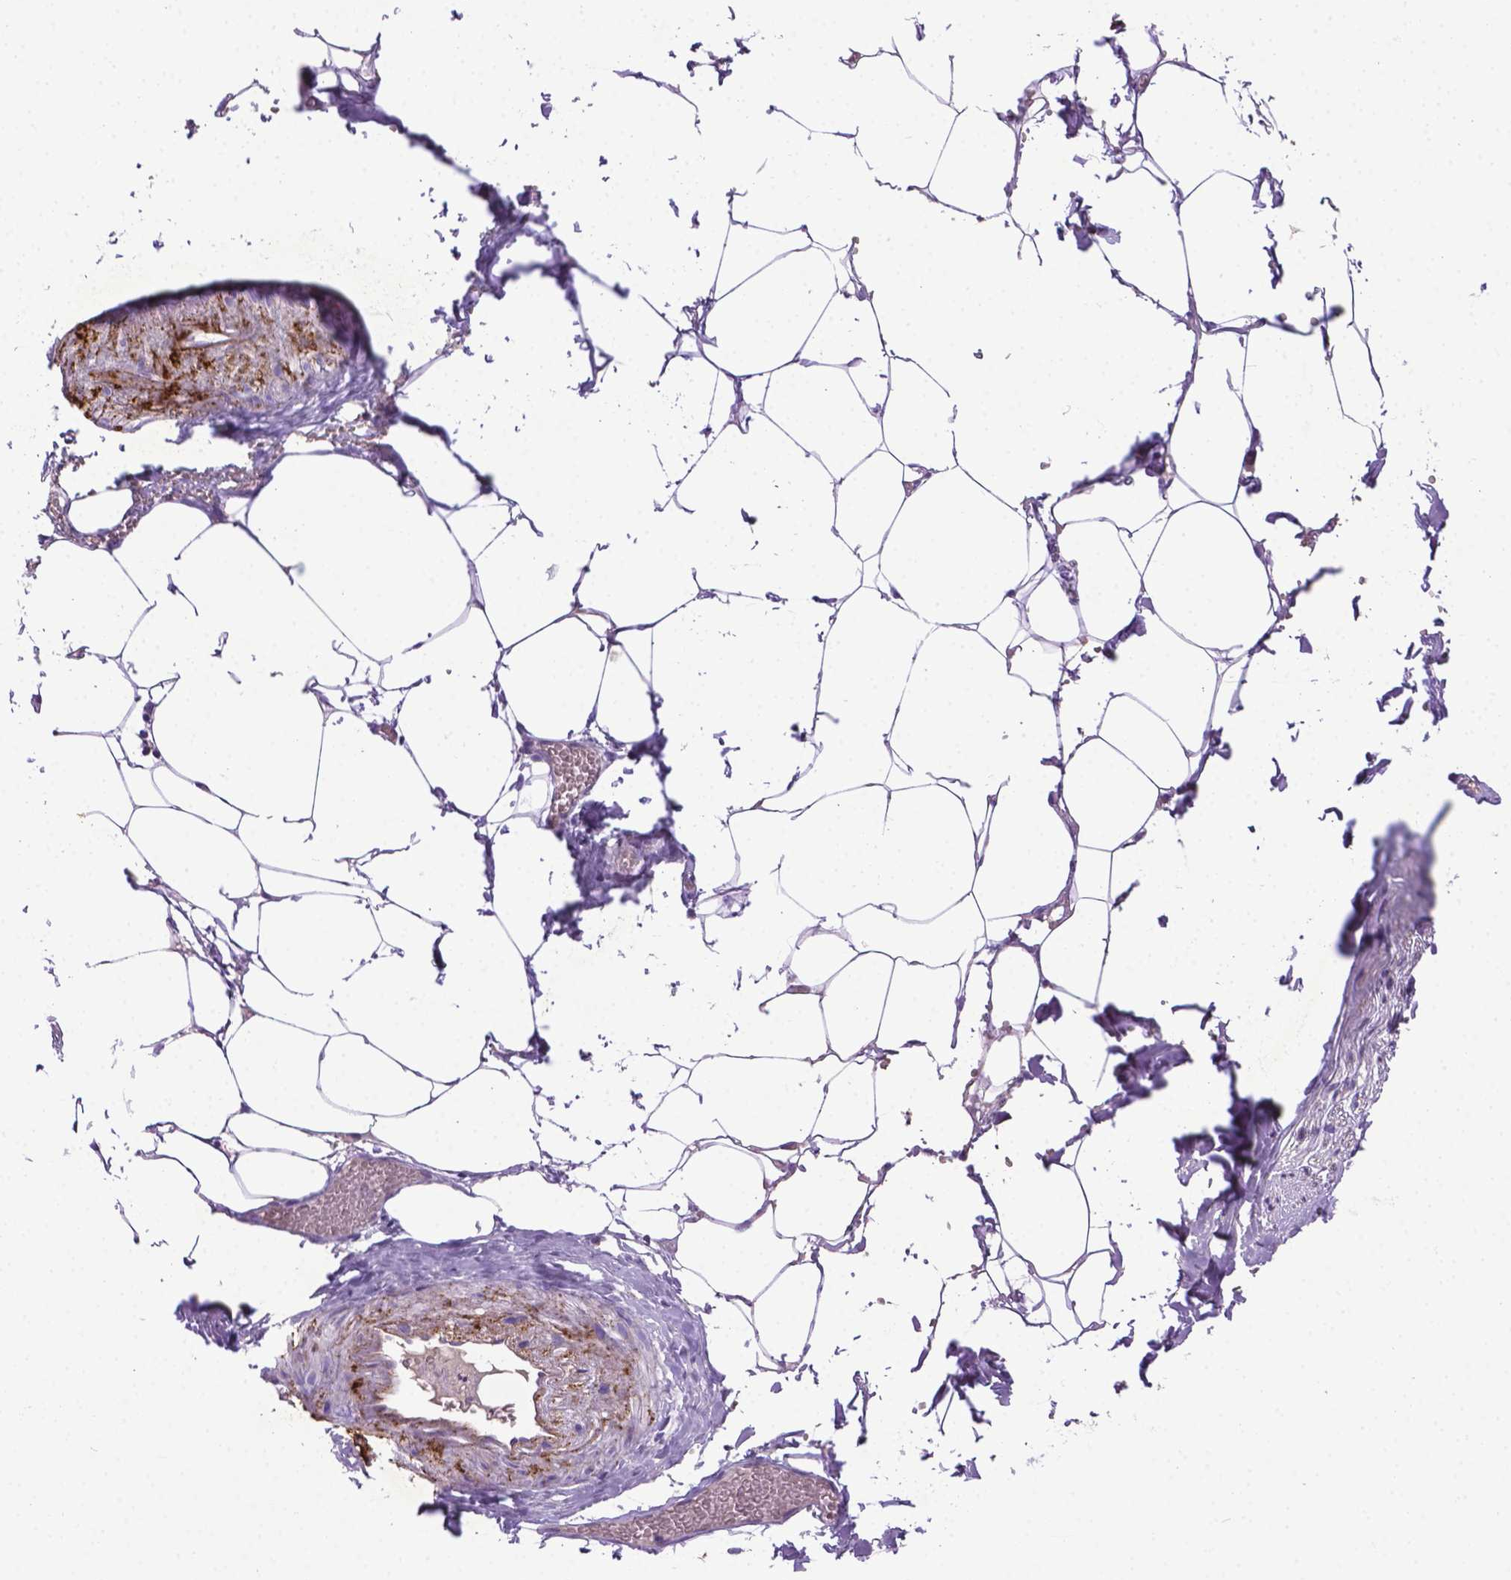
{"staining": {"intensity": "negative", "quantity": "none", "location": "none"}, "tissue": "adipose tissue", "cell_type": "Adipocytes", "image_type": "normal", "snomed": [{"axis": "morphology", "description": "Normal tissue, NOS"}, {"axis": "topography", "description": "Prostate"}, {"axis": "topography", "description": "Peripheral nerve tissue"}], "caption": "A high-resolution photomicrograph shows immunohistochemistry staining of normal adipose tissue, which reveals no significant staining in adipocytes.", "gene": "CCER2", "patient": {"sex": "male", "age": 55}}